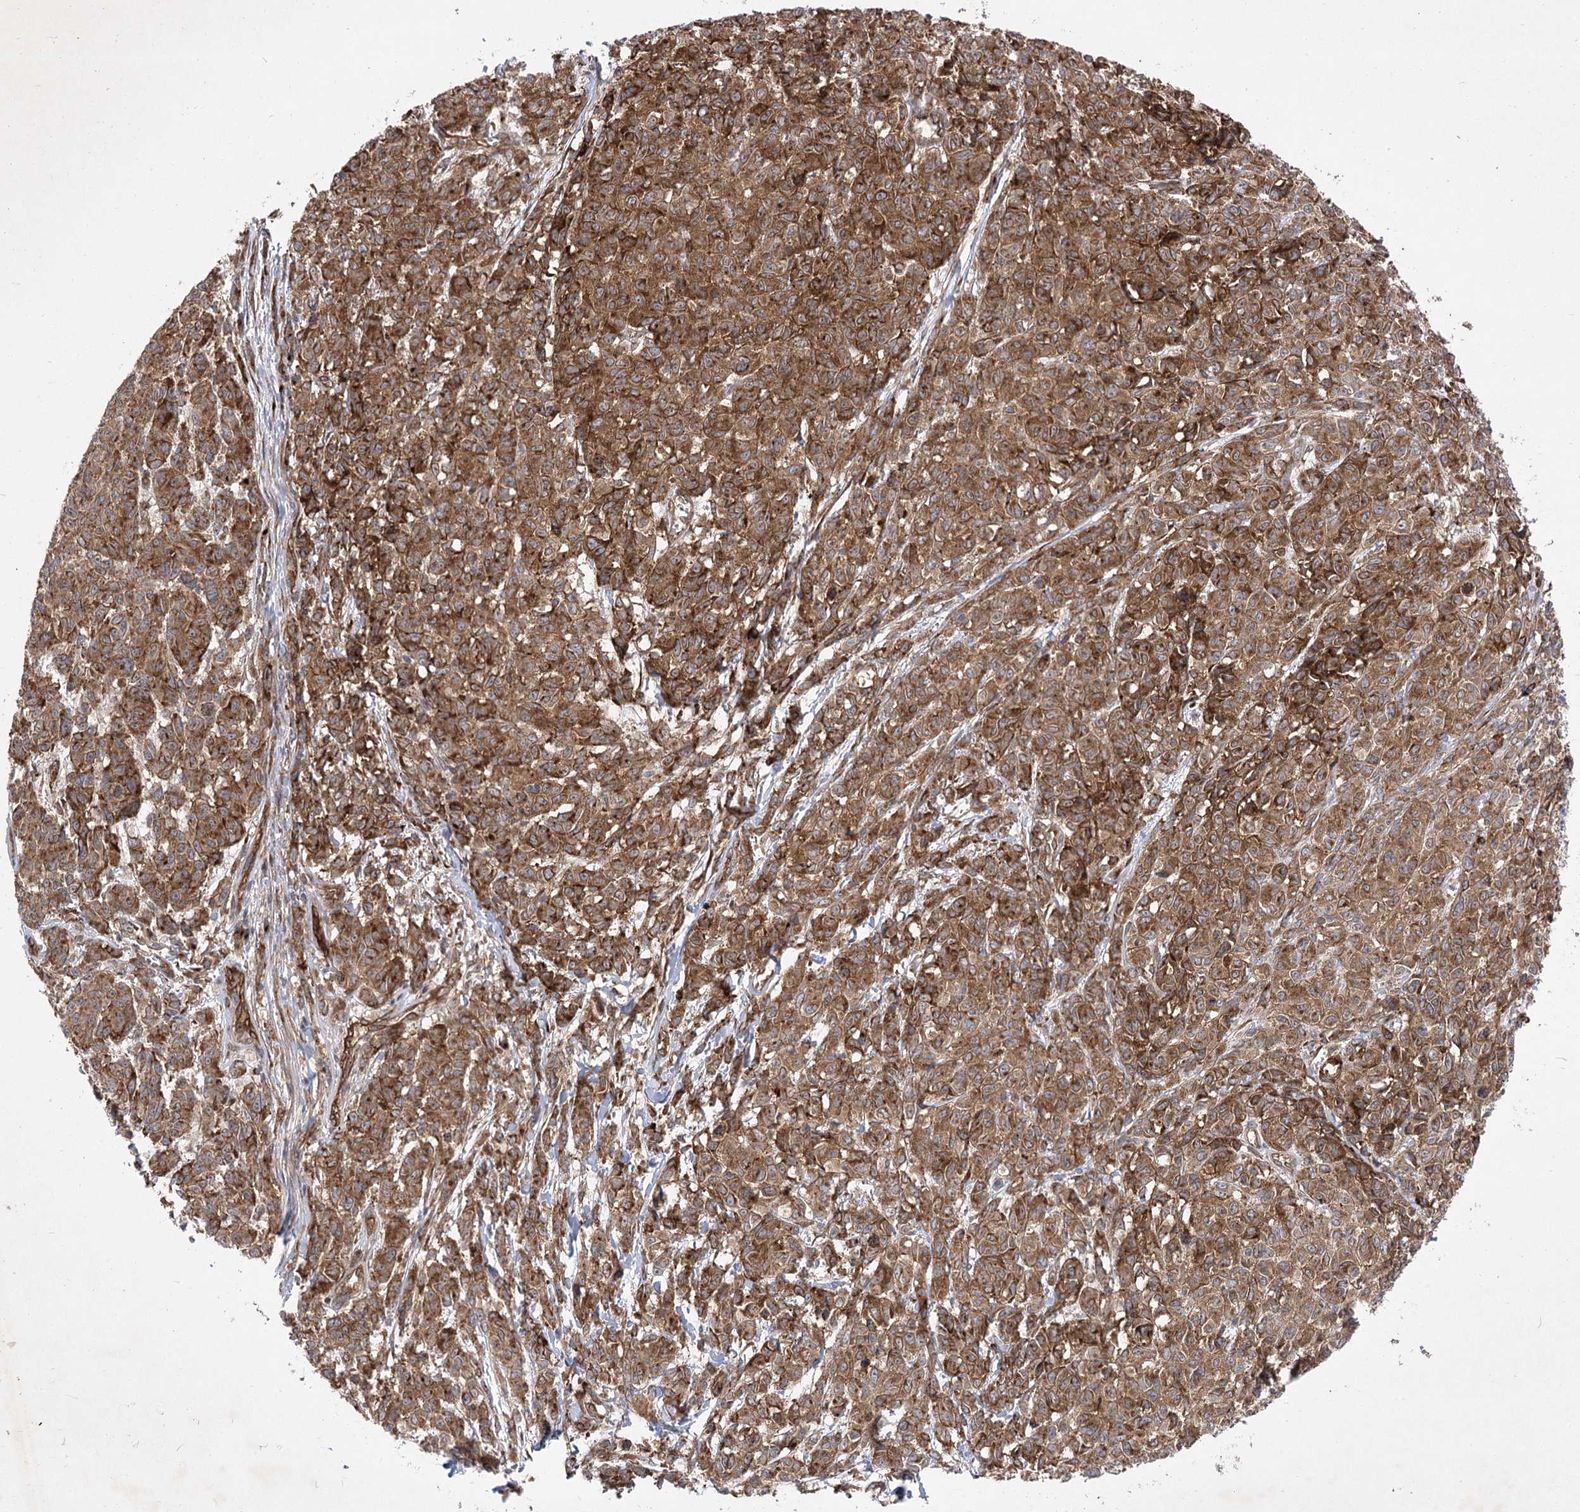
{"staining": {"intensity": "moderate", "quantity": ">75%", "location": "cytoplasmic/membranous"}, "tissue": "melanoma", "cell_type": "Tumor cells", "image_type": "cancer", "snomed": [{"axis": "morphology", "description": "Malignant melanoma, NOS"}, {"axis": "topography", "description": "Skin"}], "caption": "Malignant melanoma stained for a protein demonstrates moderate cytoplasmic/membranous positivity in tumor cells.", "gene": "ARHGAP31", "patient": {"sex": "male", "age": 49}}